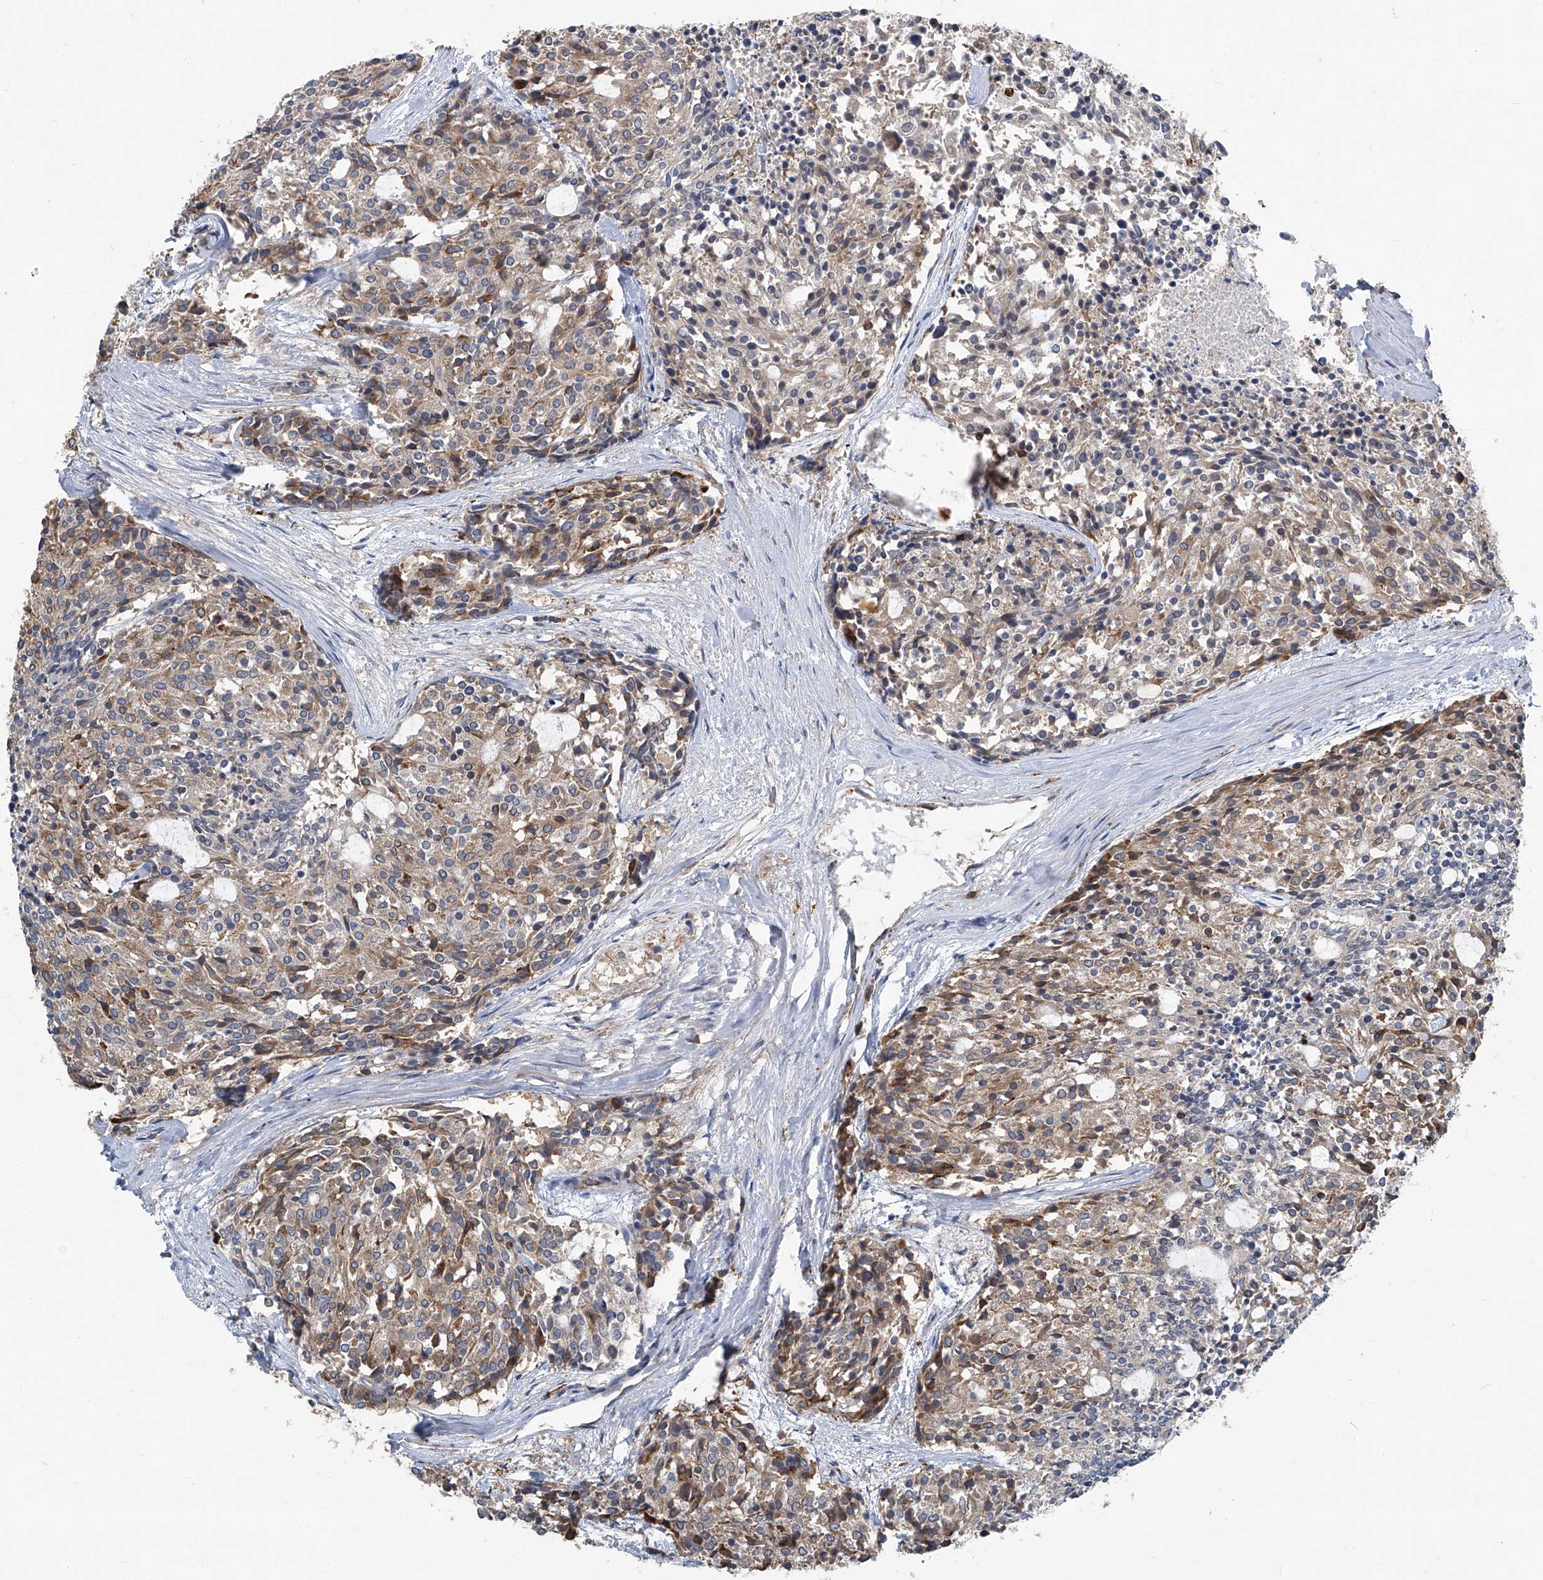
{"staining": {"intensity": "moderate", "quantity": "25%-75%", "location": "cytoplasmic/membranous"}, "tissue": "carcinoid", "cell_type": "Tumor cells", "image_type": "cancer", "snomed": [{"axis": "morphology", "description": "Carcinoid, malignant, NOS"}, {"axis": "topography", "description": "Pancreas"}], "caption": "Immunohistochemistry histopathology image of neoplastic tissue: human carcinoid stained using immunohistochemistry exhibits medium levels of moderate protein expression localized specifically in the cytoplasmic/membranous of tumor cells, appearing as a cytoplasmic/membranous brown color.", "gene": "FAM167A", "patient": {"sex": "female", "age": 54}}